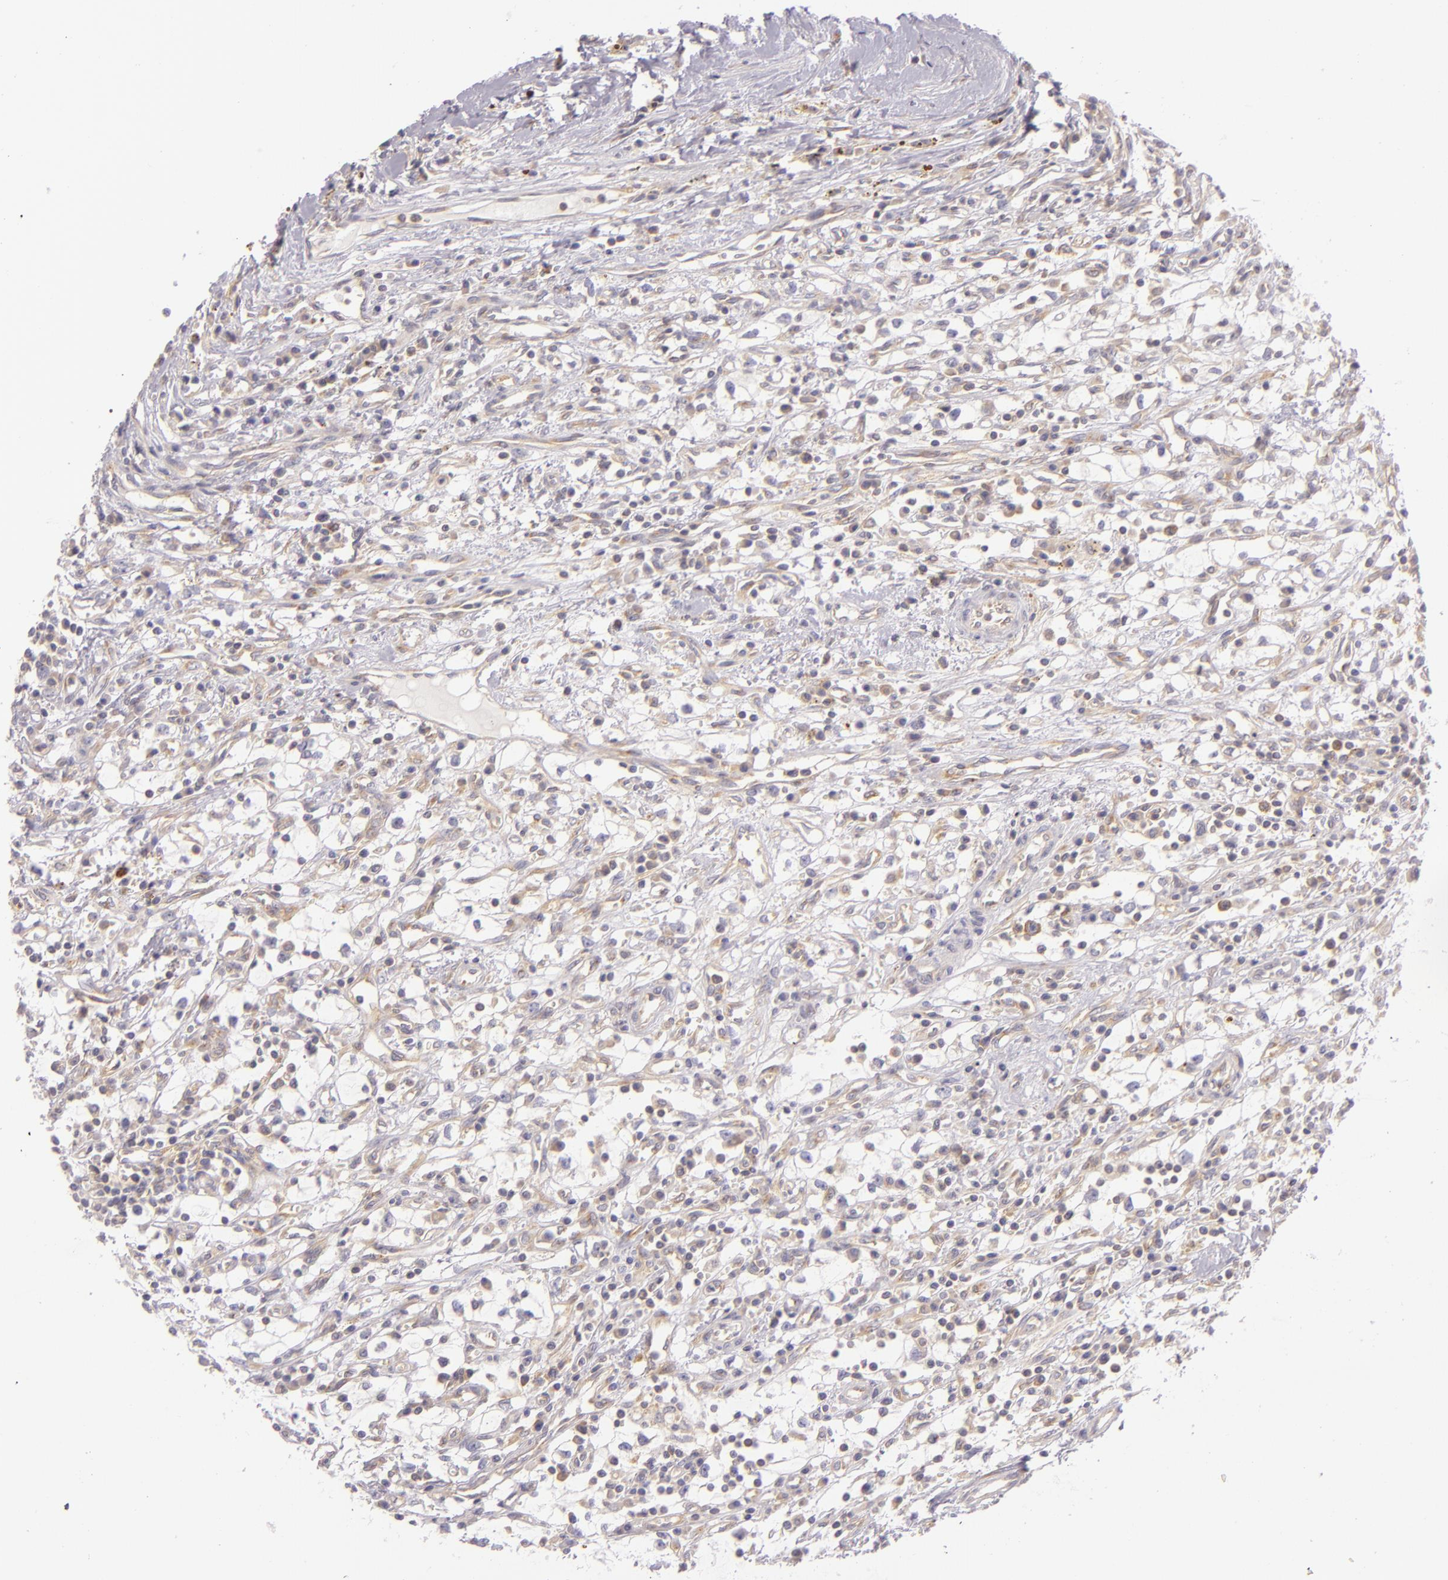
{"staining": {"intensity": "weak", "quantity": "<25%", "location": "cytoplasmic/membranous"}, "tissue": "renal cancer", "cell_type": "Tumor cells", "image_type": "cancer", "snomed": [{"axis": "morphology", "description": "Adenocarcinoma, NOS"}, {"axis": "topography", "description": "Kidney"}], "caption": "Immunohistochemistry (IHC) micrograph of adenocarcinoma (renal) stained for a protein (brown), which demonstrates no expression in tumor cells.", "gene": "UPF3B", "patient": {"sex": "male", "age": 82}}